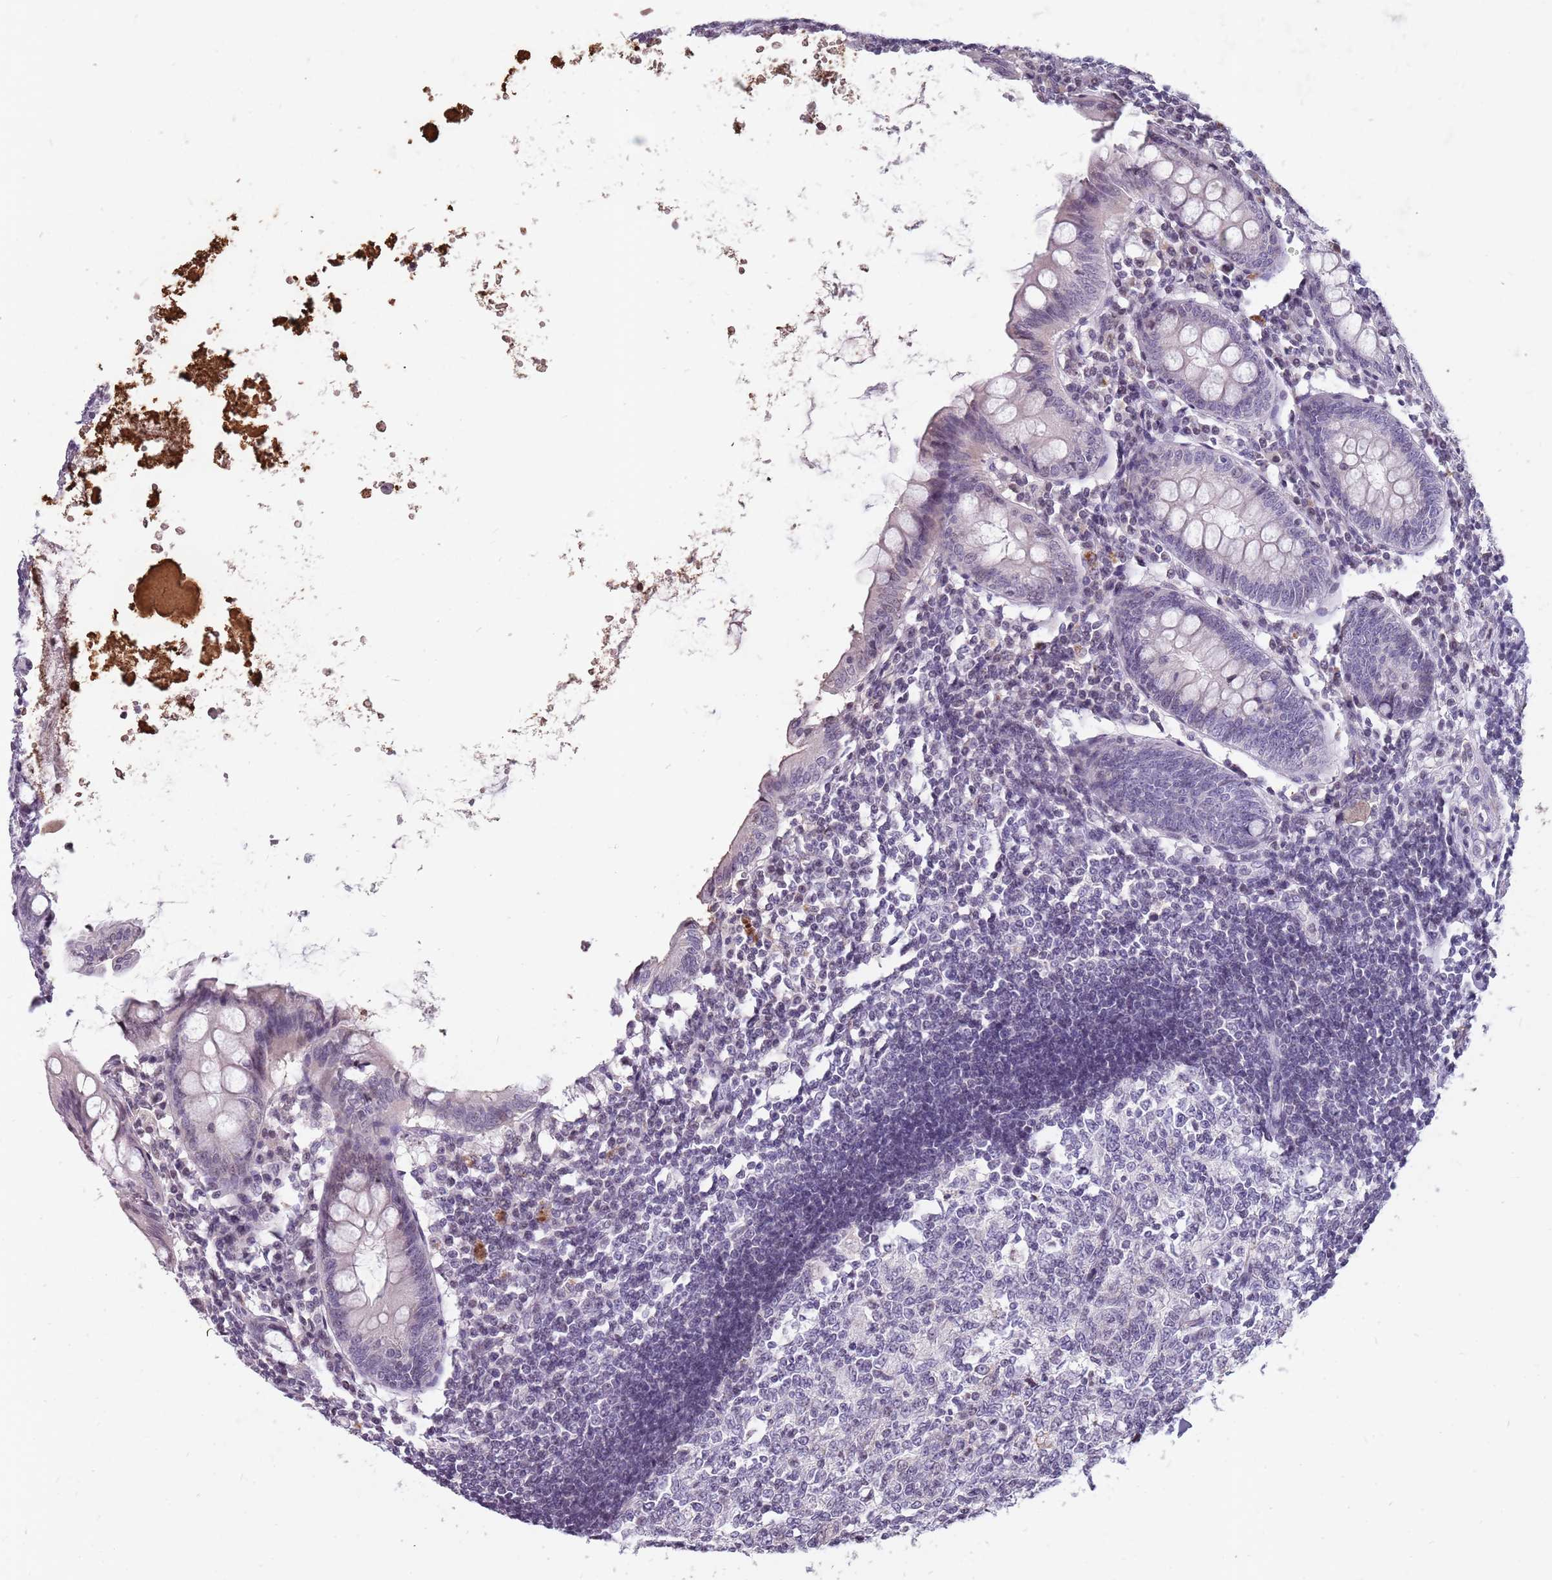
{"staining": {"intensity": "negative", "quantity": "none", "location": "none"}, "tissue": "appendix", "cell_type": "Glandular cells", "image_type": "normal", "snomed": [{"axis": "morphology", "description": "Normal tissue, NOS"}, {"axis": "topography", "description": "Appendix"}], "caption": "Photomicrograph shows no significant protein positivity in glandular cells of unremarkable appendix.", "gene": "NEK6", "patient": {"sex": "female", "age": 54}}